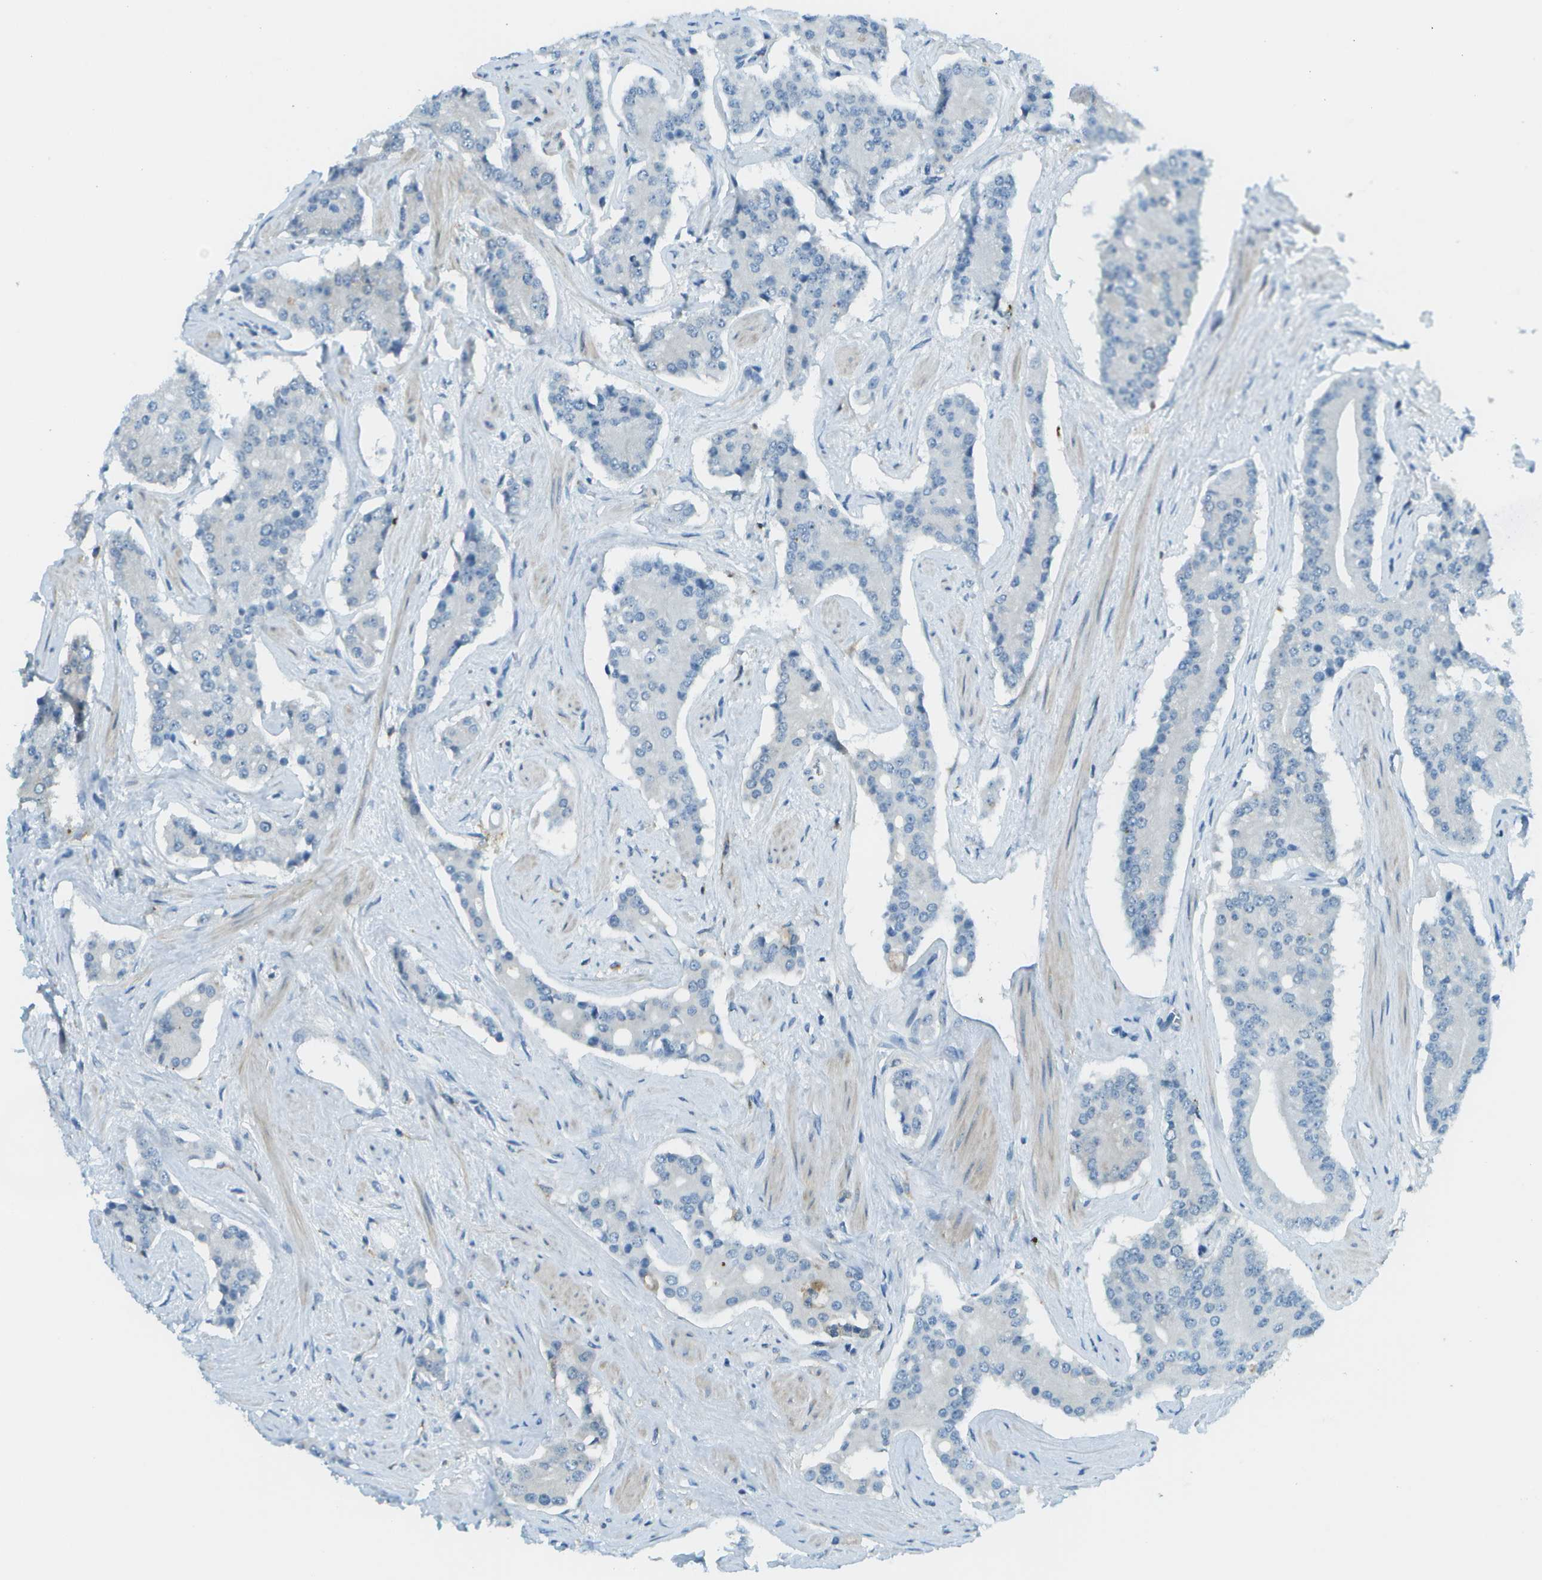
{"staining": {"intensity": "weak", "quantity": "<25%", "location": "cytoplasmic/membranous"}, "tissue": "prostate cancer", "cell_type": "Tumor cells", "image_type": "cancer", "snomed": [{"axis": "morphology", "description": "Adenocarcinoma, High grade"}, {"axis": "topography", "description": "Prostate"}], "caption": "This is an IHC micrograph of human high-grade adenocarcinoma (prostate). There is no expression in tumor cells.", "gene": "CDH23", "patient": {"sex": "male", "age": 71}}